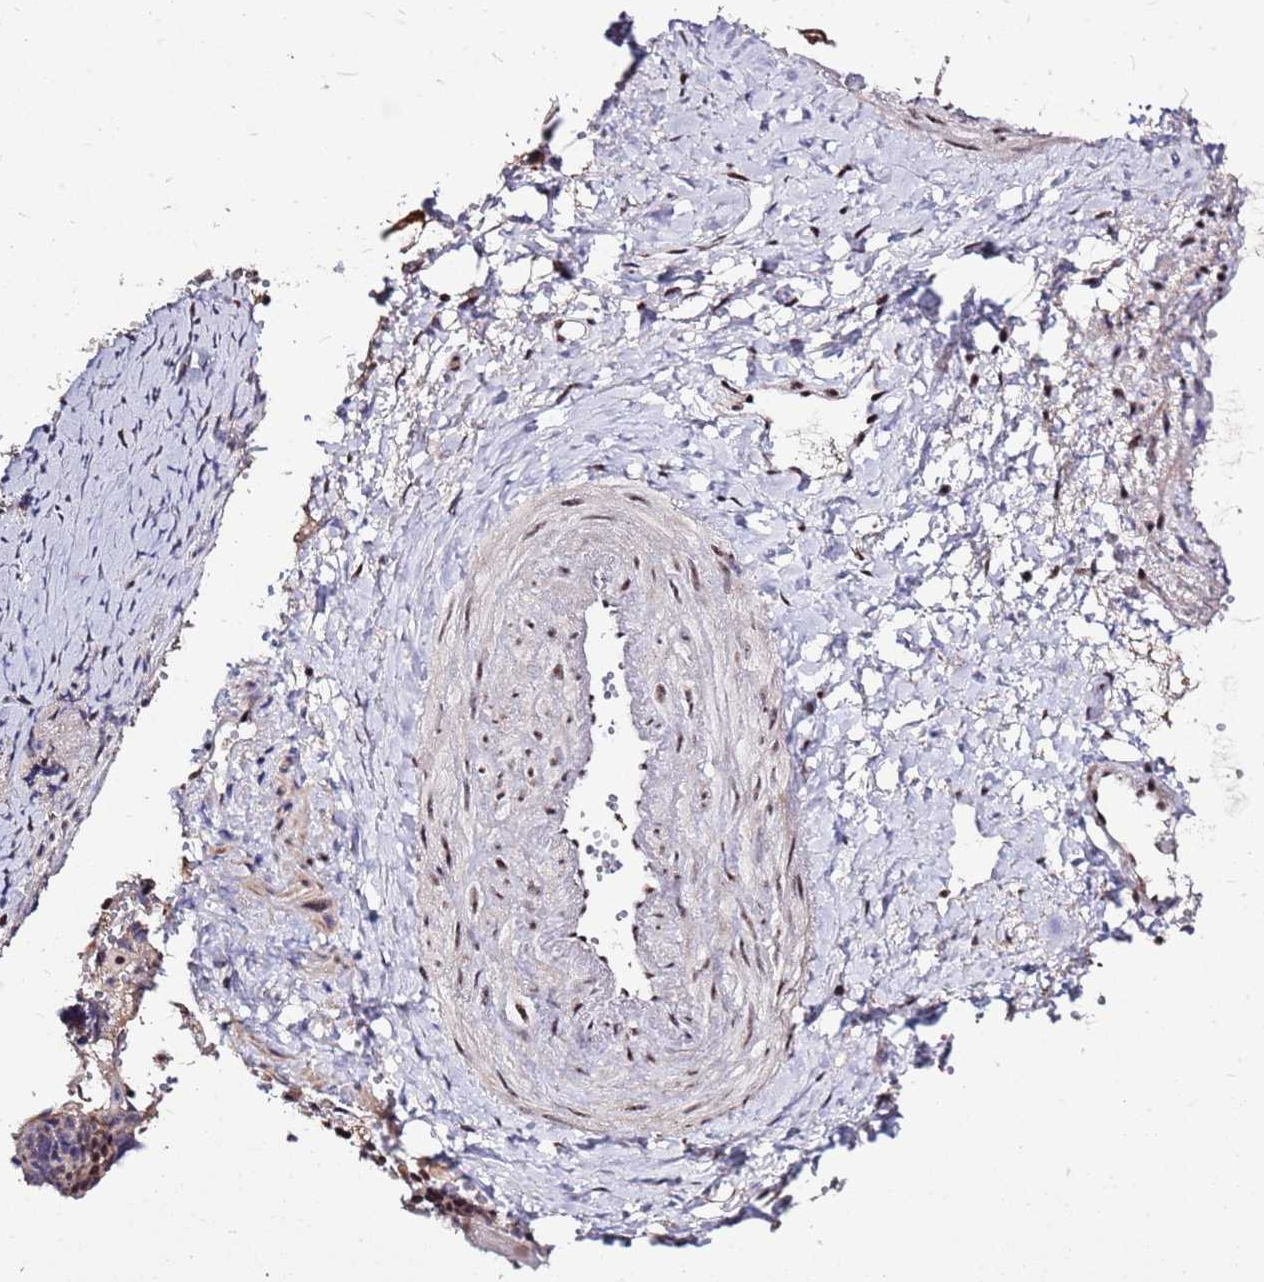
{"staining": {"intensity": "strong", "quantity": ">75%", "location": "nuclear"}, "tissue": "cervical cancer", "cell_type": "Tumor cells", "image_type": "cancer", "snomed": [{"axis": "morphology", "description": "Normal tissue, NOS"}, {"axis": "morphology", "description": "Squamous cell carcinoma, NOS"}, {"axis": "topography", "description": "Cervix"}], "caption": "This histopathology image shows immunohistochemistry staining of cervical cancer (squamous cell carcinoma), with high strong nuclear positivity in about >75% of tumor cells.", "gene": "AKAP8L", "patient": {"sex": "female", "age": 39}}